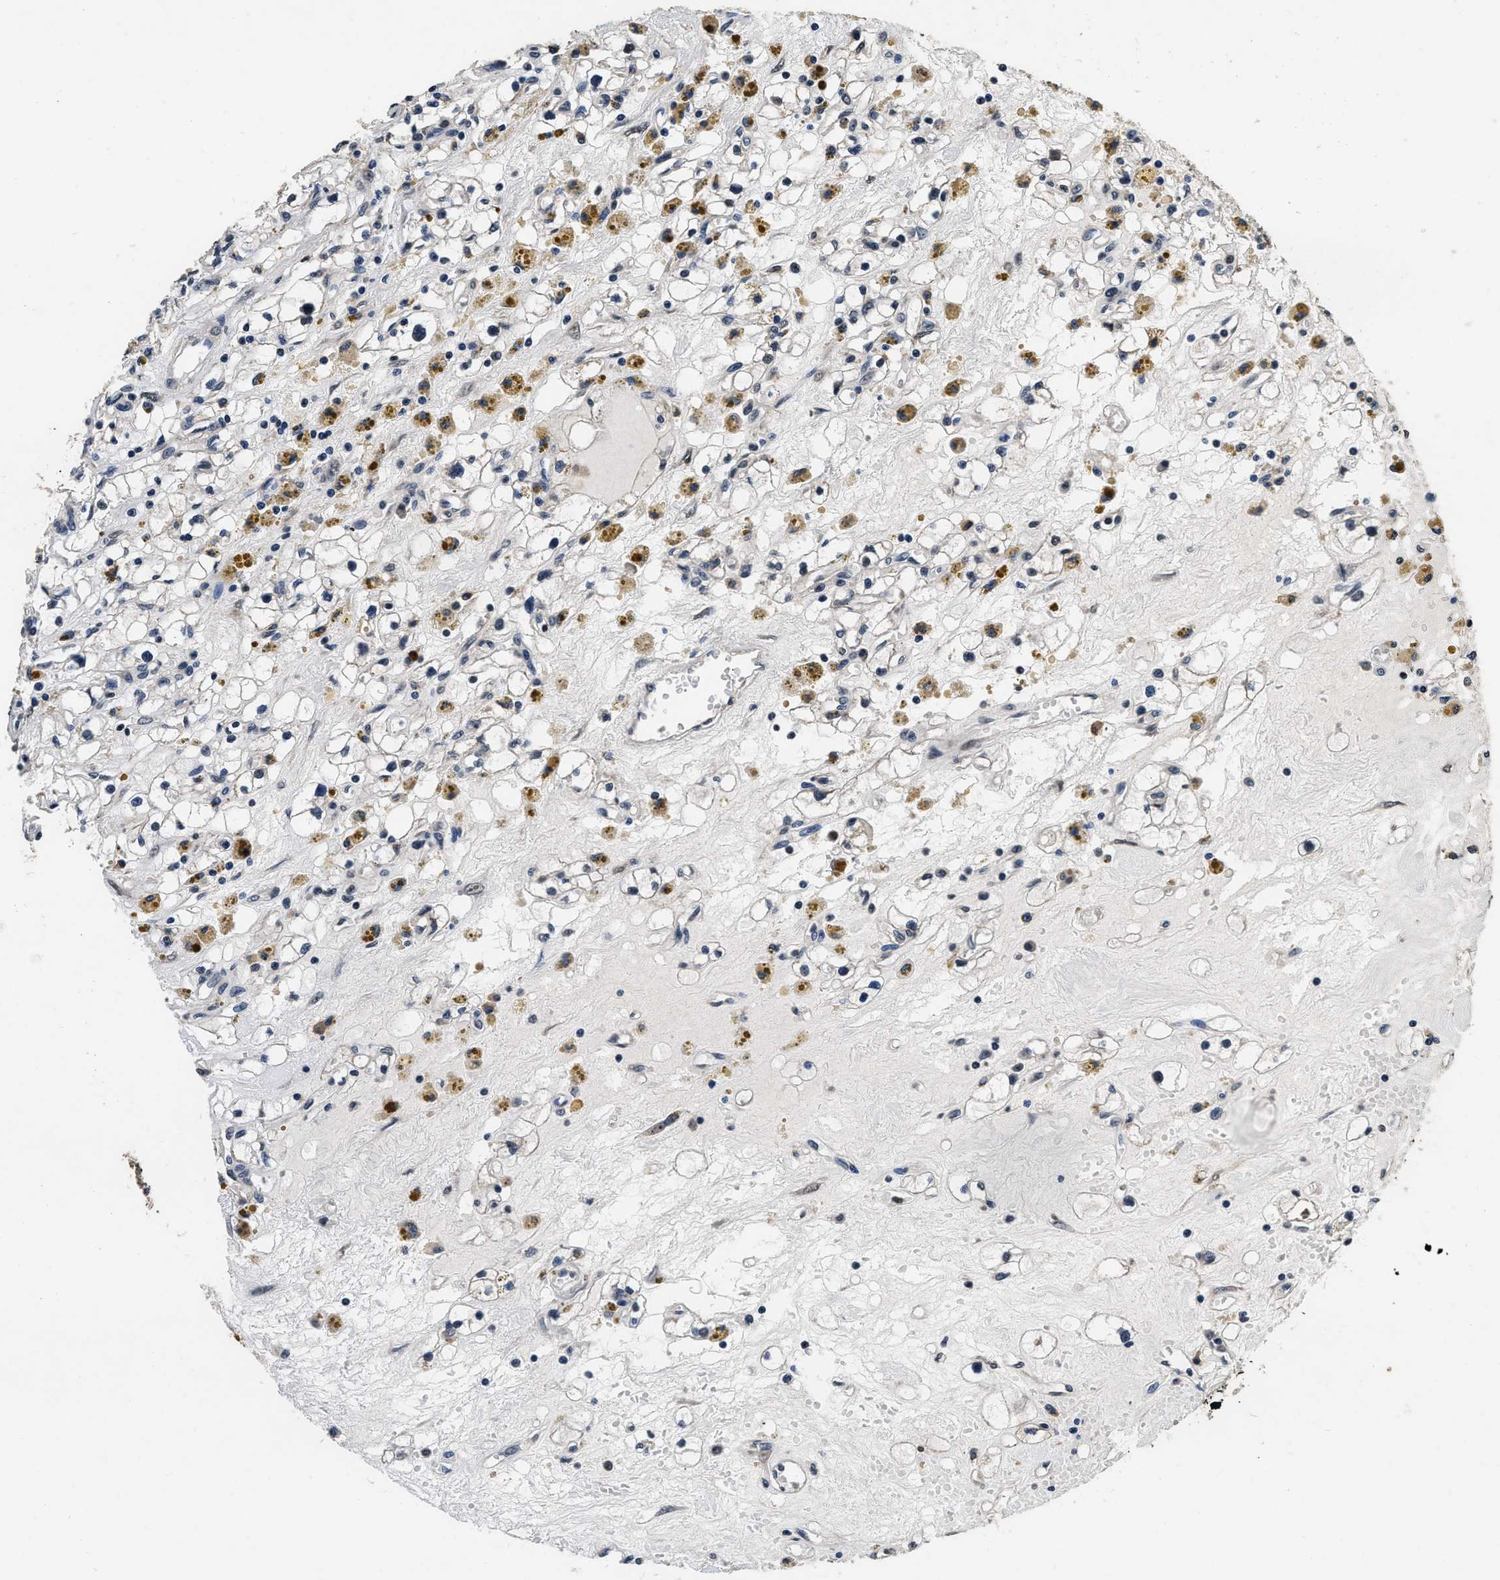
{"staining": {"intensity": "negative", "quantity": "none", "location": "none"}, "tissue": "renal cancer", "cell_type": "Tumor cells", "image_type": "cancer", "snomed": [{"axis": "morphology", "description": "Adenocarcinoma, NOS"}, {"axis": "topography", "description": "Kidney"}], "caption": "A high-resolution photomicrograph shows immunohistochemistry staining of renal cancer, which exhibits no significant expression in tumor cells.", "gene": "CSTF1", "patient": {"sex": "male", "age": 56}}